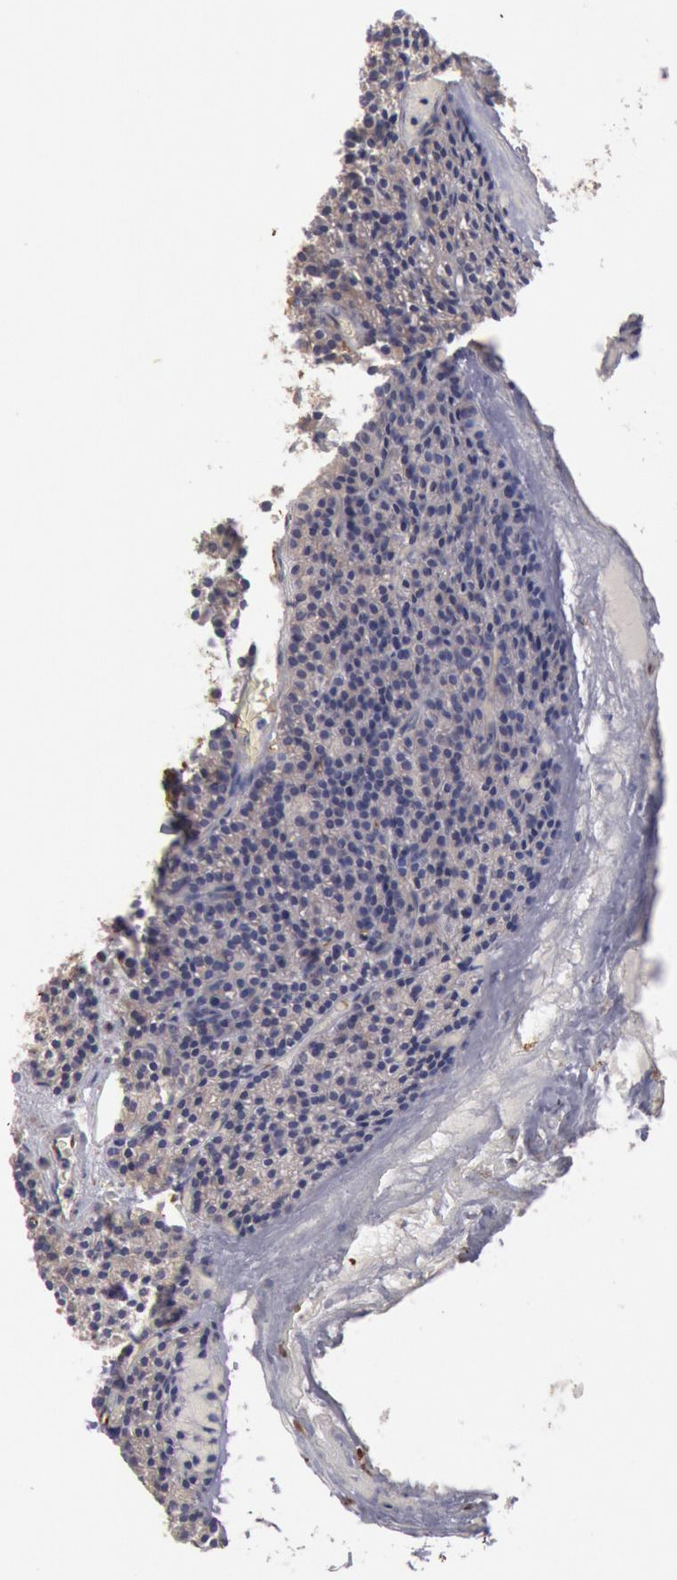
{"staining": {"intensity": "negative", "quantity": "none", "location": "none"}, "tissue": "parathyroid gland", "cell_type": "Glandular cells", "image_type": "normal", "snomed": [{"axis": "morphology", "description": "Normal tissue, NOS"}, {"axis": "topography", "description": "Parathyroid gland"}], "caption": "IHC histopathology image of benign parathyroid gland: human parathyroid gland stained with DAB shows no significant protein expression in glandular cells. (DAB IHC with hematoxylin counter stain).", "gene": "RNF139", "patient": {"sex": "male", "age": 57}}